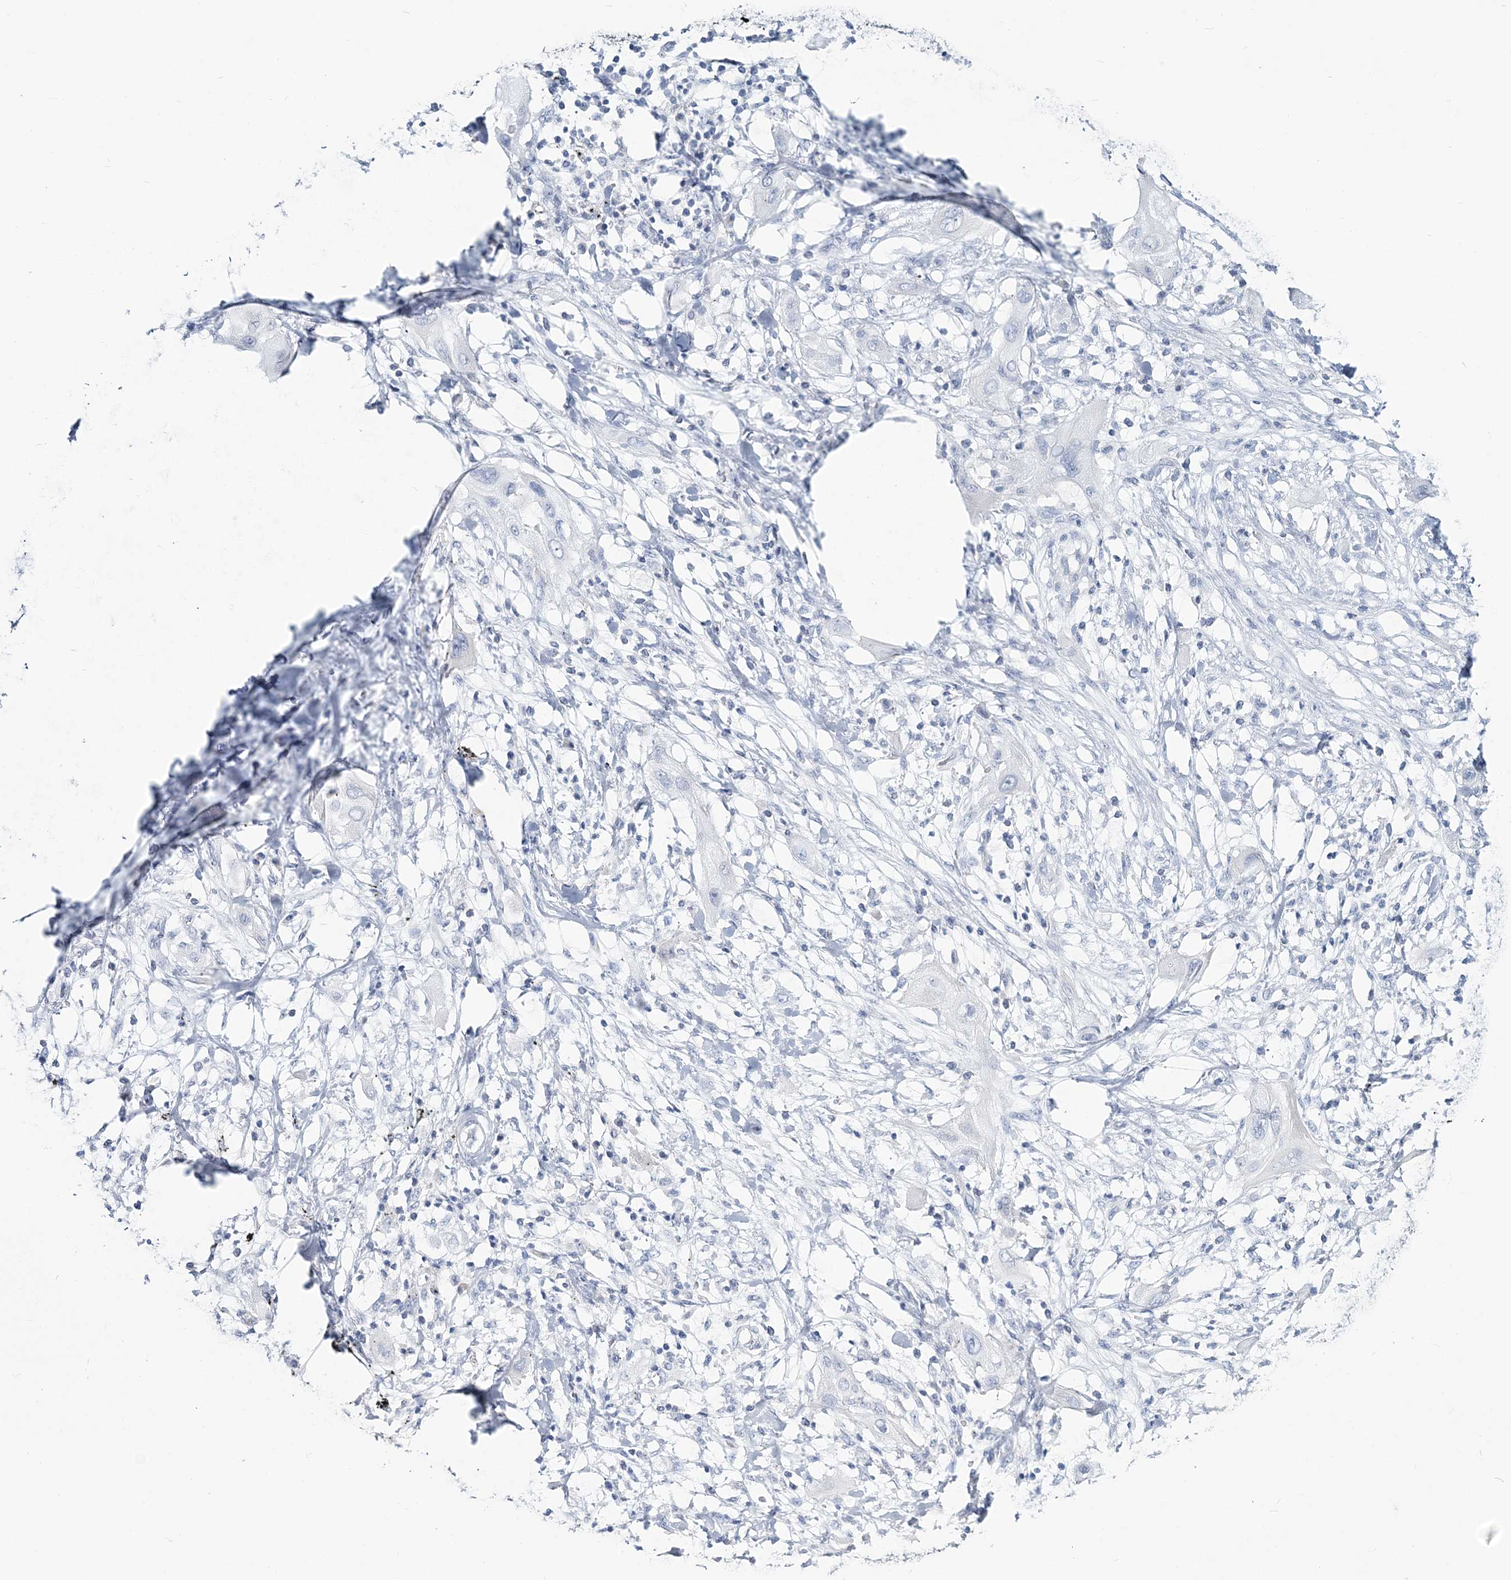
{"staining": {"intensity": "negative", "quantity": "none", "location": "none"}, "tissue": "lung cancer", "cell_type": "Tumor cells", "image_type": "cancer", "snomed": [{"axis": "morphology", "description": "Squamous cell carcinoma, NOS"}, {"axis": "topography", "description": "Lung"}], "caption": "DAB immunohistochemical staining of human lung cancer (squamous cell carcinoma) reveals no significant staining in tumor cells.", "gene": "CYP3A4", "patient": {"sex": "female", "age": 47}}